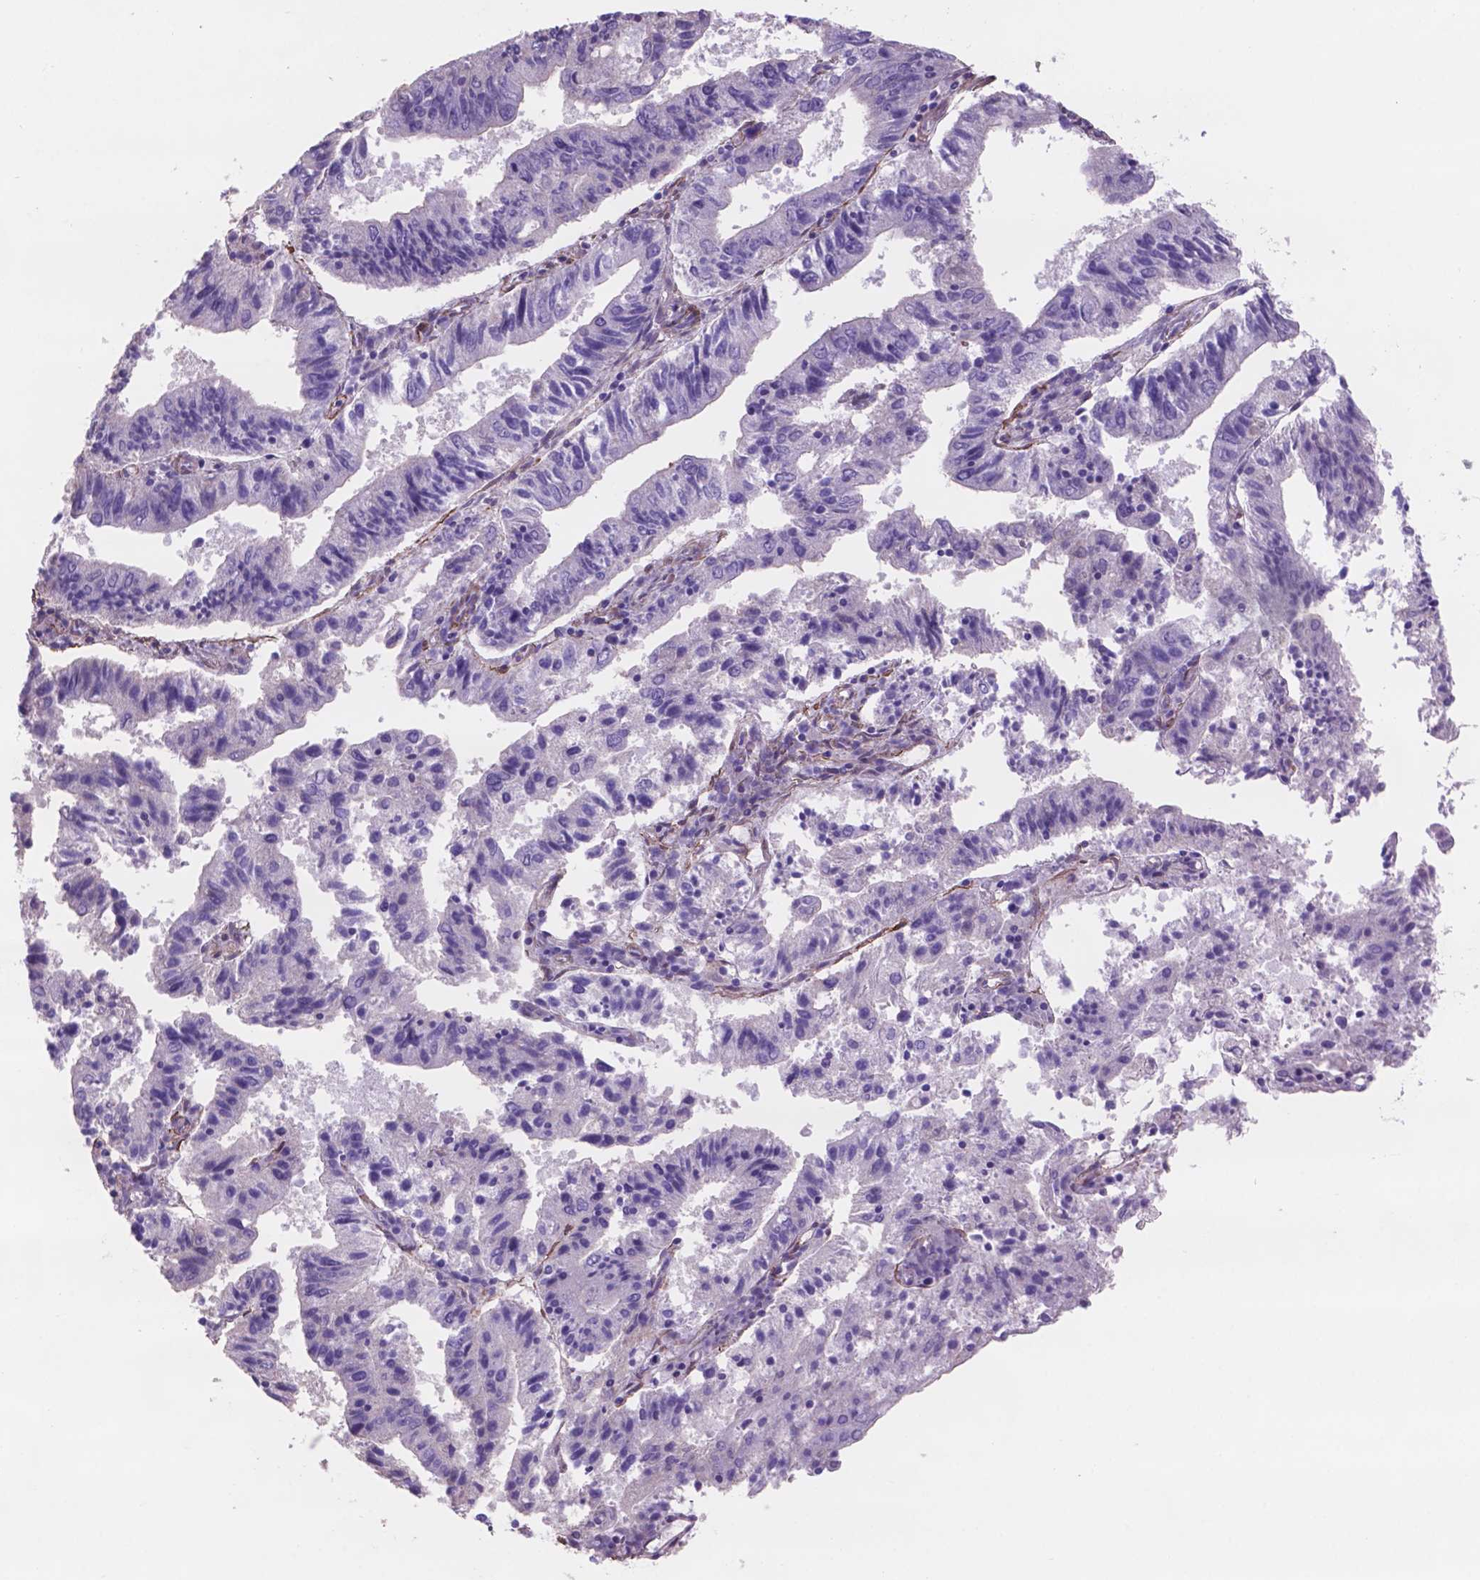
{"staining": {"intensity": "negative", "quantity": "none", "location": "none"}, "tissue": "endometrial cancer", "cell_type": "Tumor cells", "image_type": "cancer", "snomed": [{"axis": "morphology", "description": "Adenocarcinoma, NOS"}, {"axis": "topography", "description": "Endometrium"}], "caption": "DAB (3,3'-diaminobenzidine) immunohistochemical staining of endometrial adenocarcinoma exhibits no significant staining in tumor cells. (Stains: DAB (3,3'-diaminobenzidine) immunohistochemistry with hematoxylin counter stain, Microscopy: brightfield microscopy at high magnification).", "gene": "TOR2A", "patient": {"sex": "female", "age": 82}}